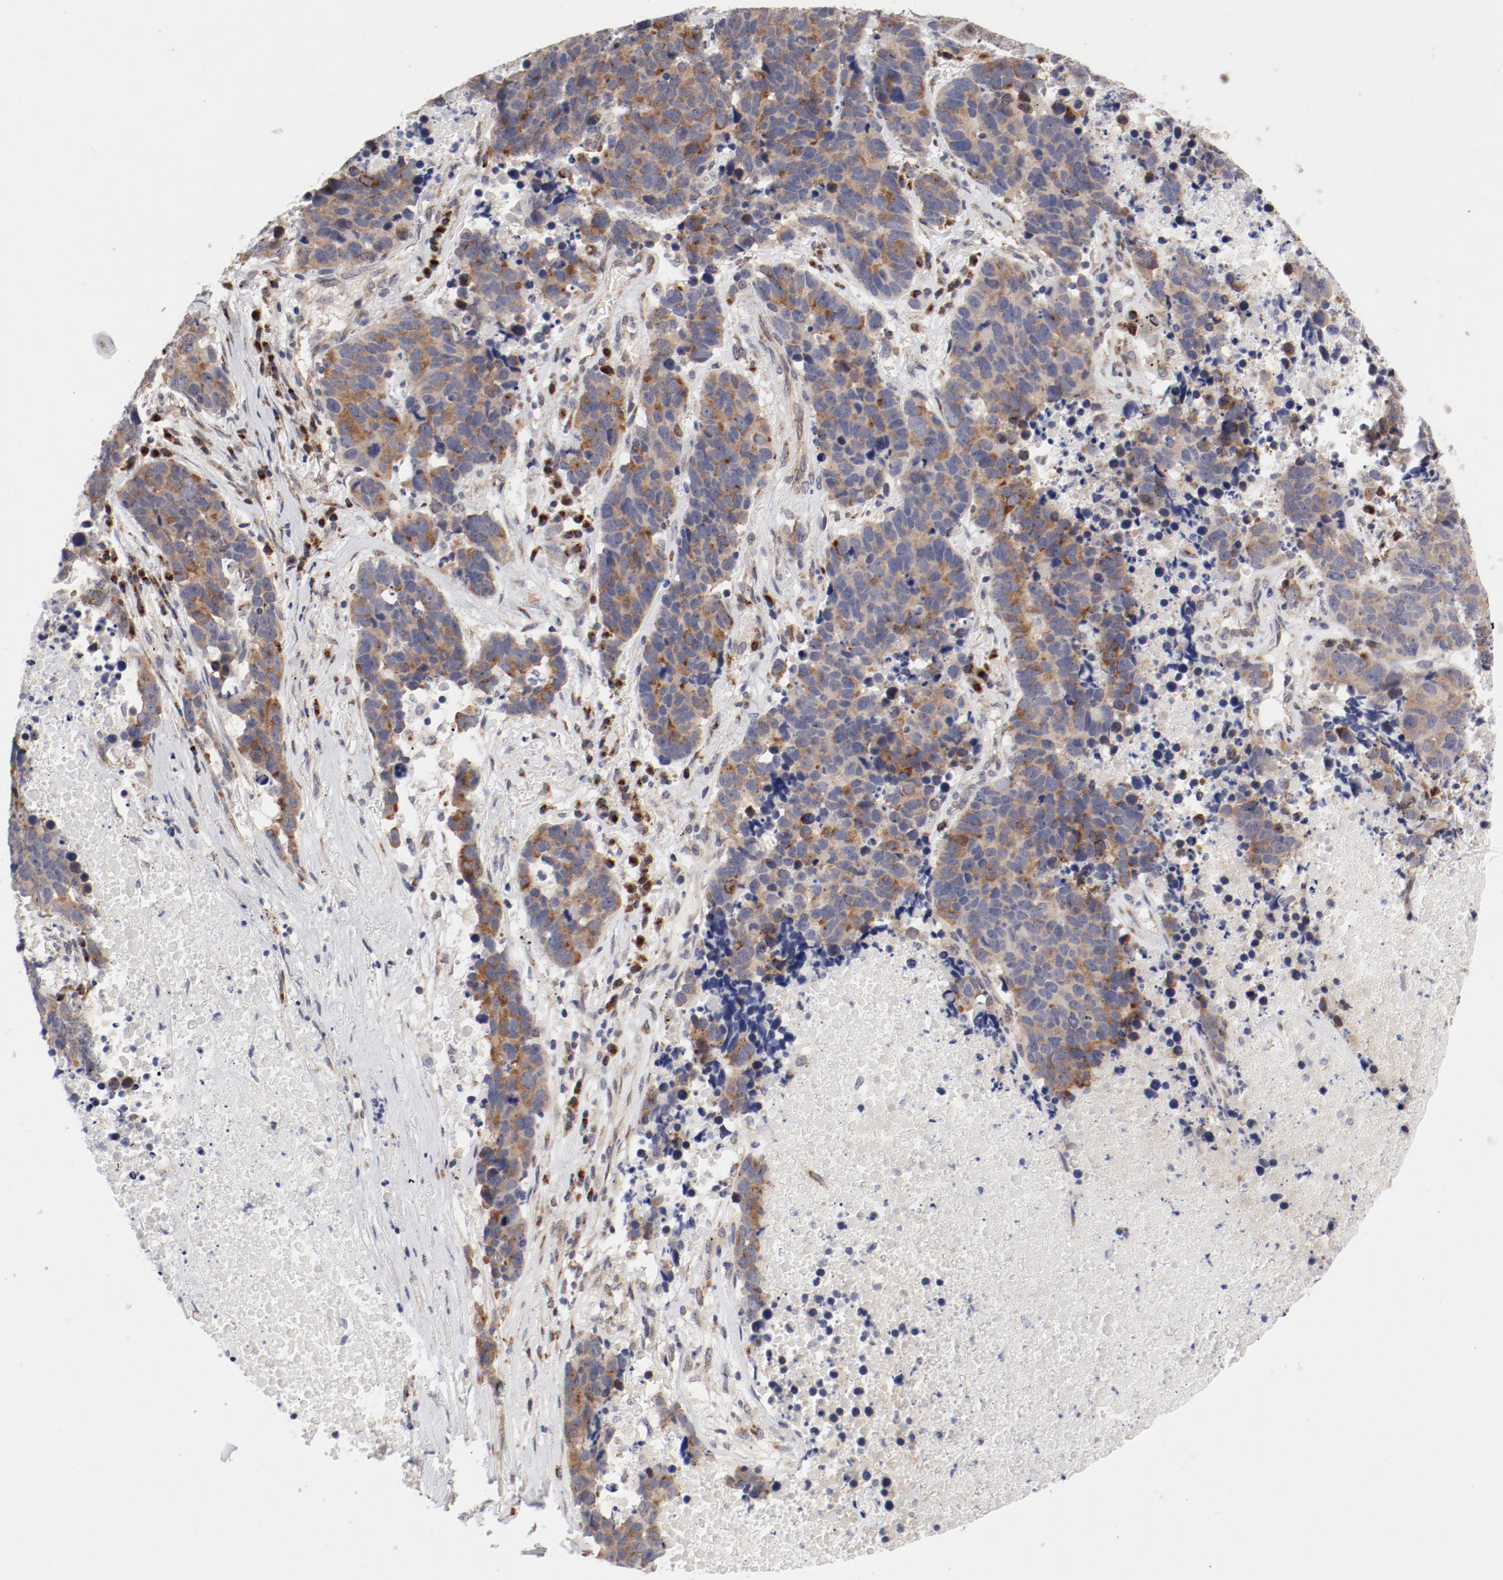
{"staining": {"intensity": "weak", "quantity": "25%-75%", "location": "cytoplasmic/membranous"}, "tissue": "lung cancer", "cell_type": "Tumor cells", "image_type": "cancer", "snomed": [{"axis": "morphology", "description": "Carcinoid, malignant, NOS"}, {"axis": "topography", "description": "Lung"}], "caption": "Immunohistochemical staining of human lung cancer demonstrates weak cytoplasmic/membranous protein expression in approximately 25%-75% of tumor cells.", "gene": "RPL12", "patient": {"sex": "male", "age": 60}}